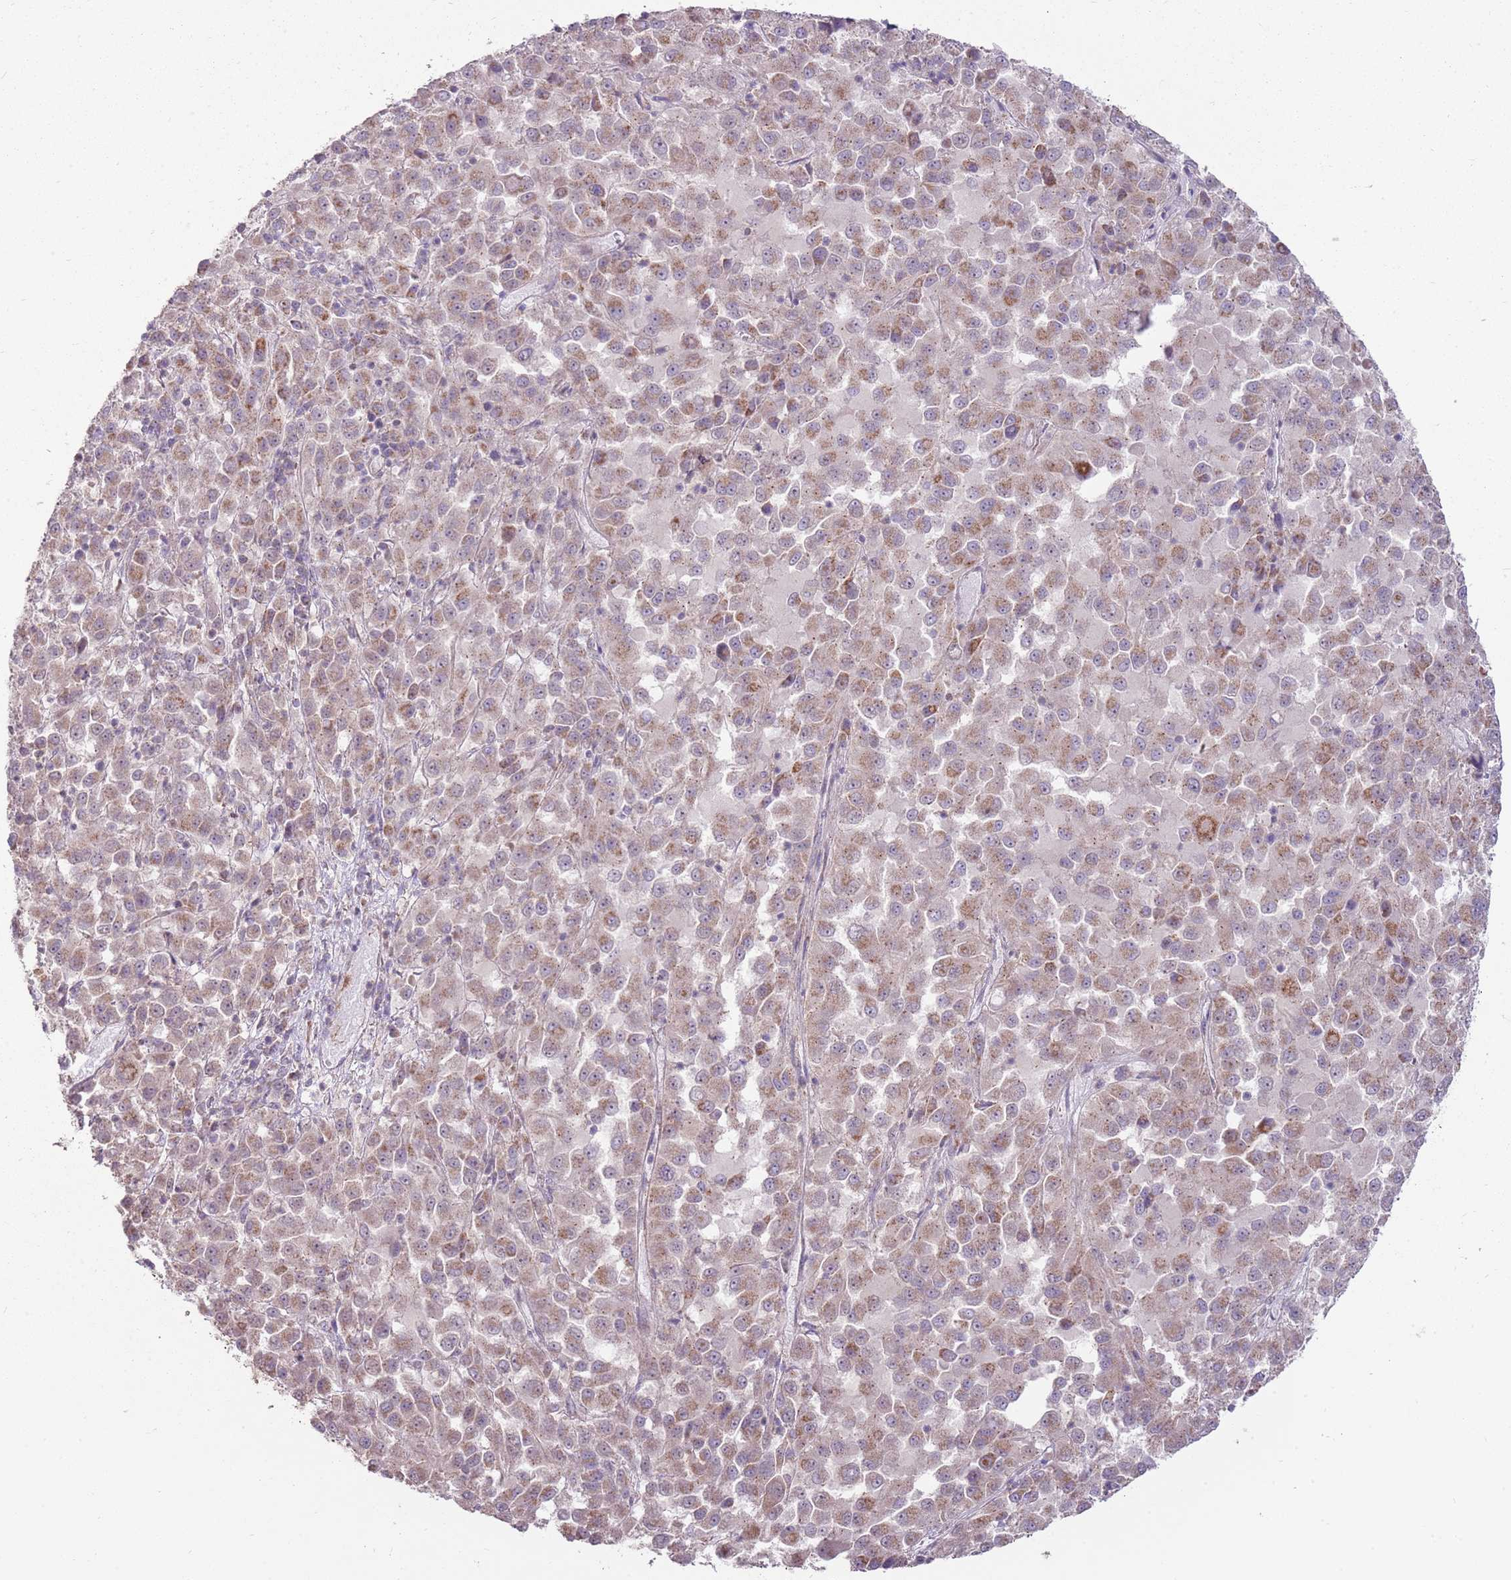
{"staining": {"intensity": "weak", "quantity": "25%-75%", "location": "cytoplasmic/membranous"}, "tissue": "melanoma", "cell_type": "Tumor cells", "image_type": "cancer", "snomed": [{"axis": "morphology", "description": "Malignant melanoma, Metastatic site"}, {"axis": "topography", "description": "Lung"}], "caption": "Immunohistochemical staining of malignant melanoma (metastatic site) shows low levels of weak cytoplasmic/membranous protein positivity in approximately 25%-75% of tumor cells.", "gene": "SPATA31D1", "patient": {"sex": "male", "age": 64}}